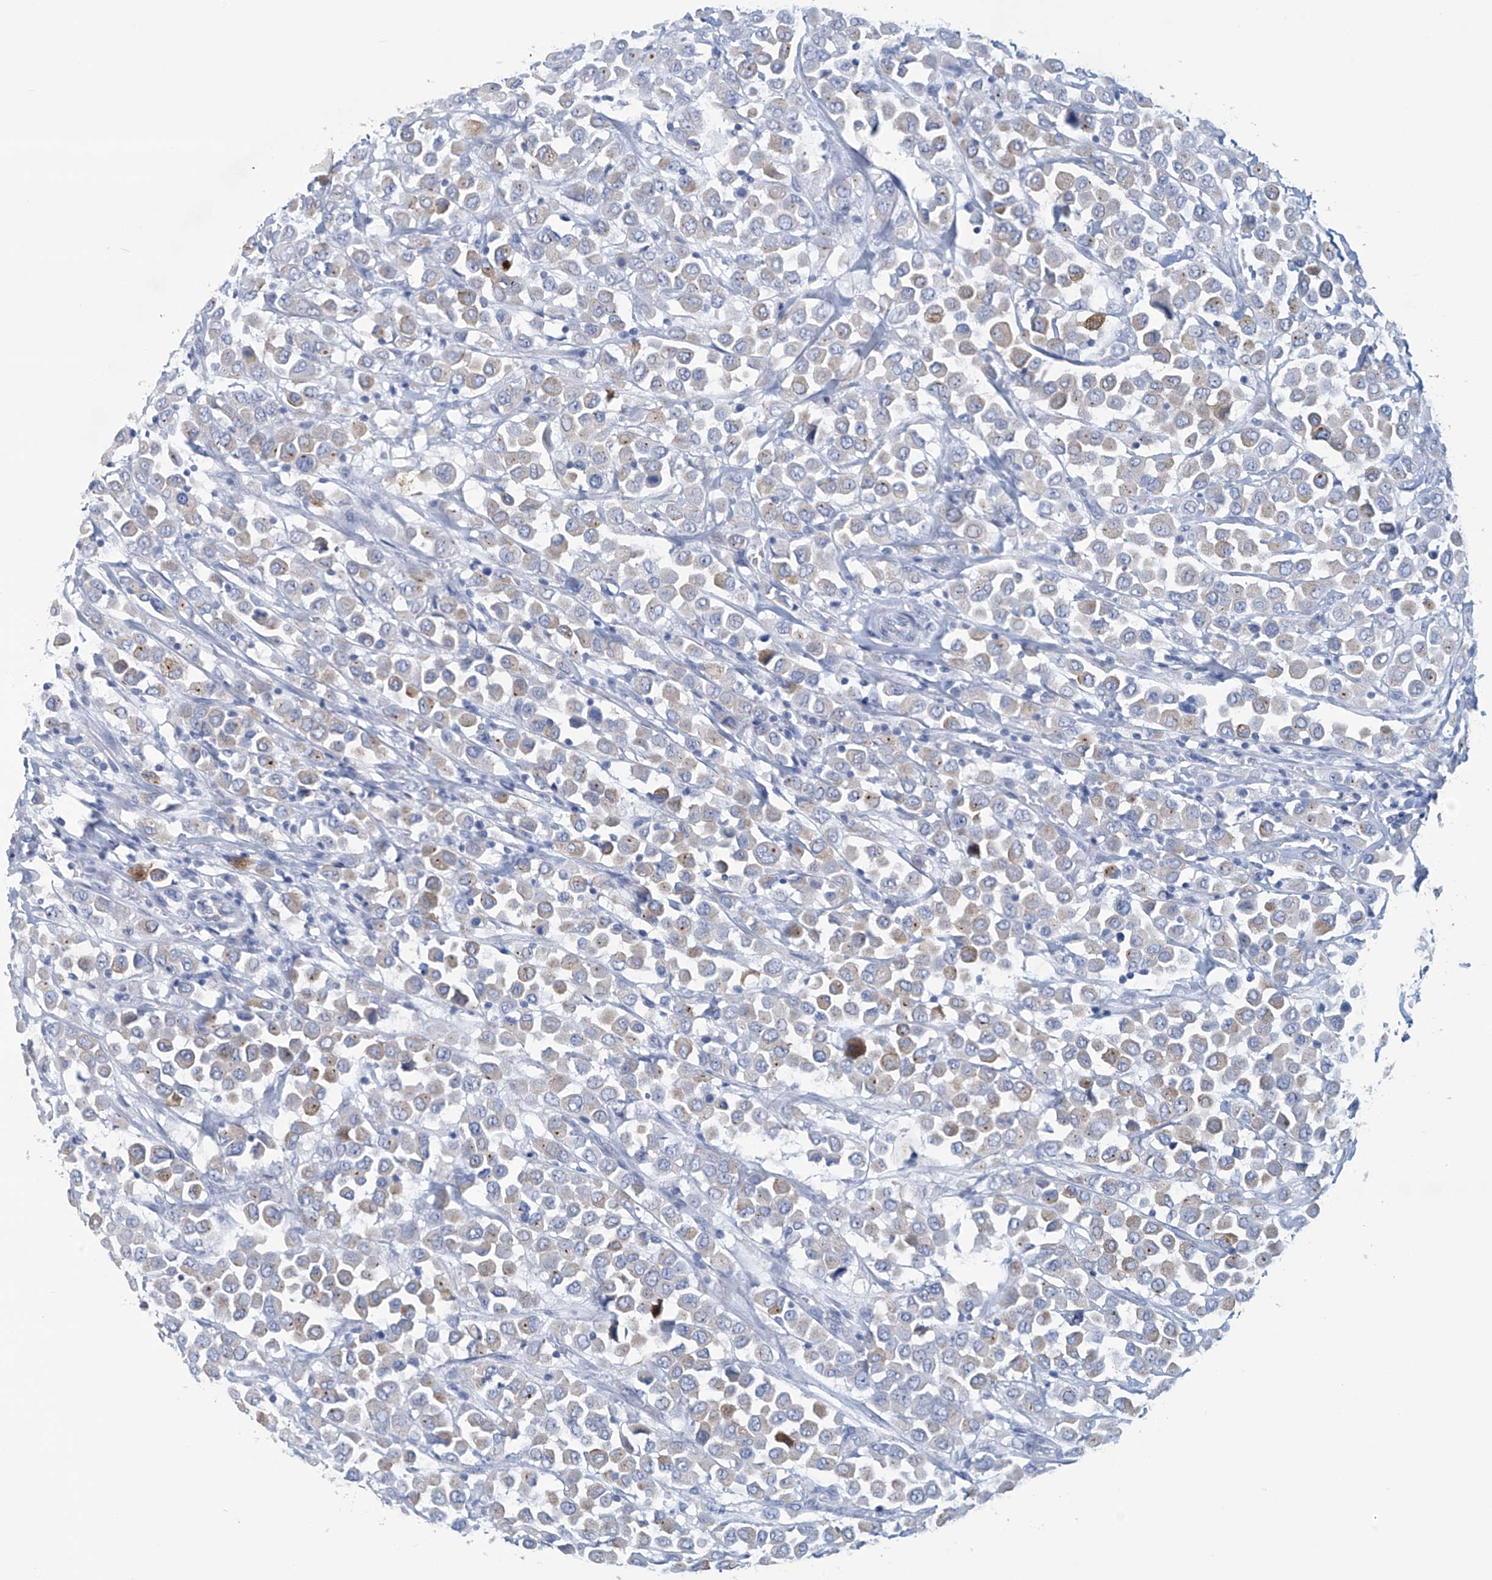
{"staining": {"intensity": "weak", "quantity": "<25%", "location": "cytoplasmic/membranous"}, "tissue": "breast cancer", "cell_type": "Tumor cells", "image_type": "cancer", "snomed": [{"axis": "morphology", "description": "Duct carcinoma"}, {"axis": "topography", "description": "Breast"}], "caption": "A high-resolution histopathology image shows immunohistochemistry (IHC) staining of intraductal carcinoma (breast), which demonstrates no significant expression in tumor cells.", "gene": "DSP", "patient": {"sex": "female", "age": 61}}